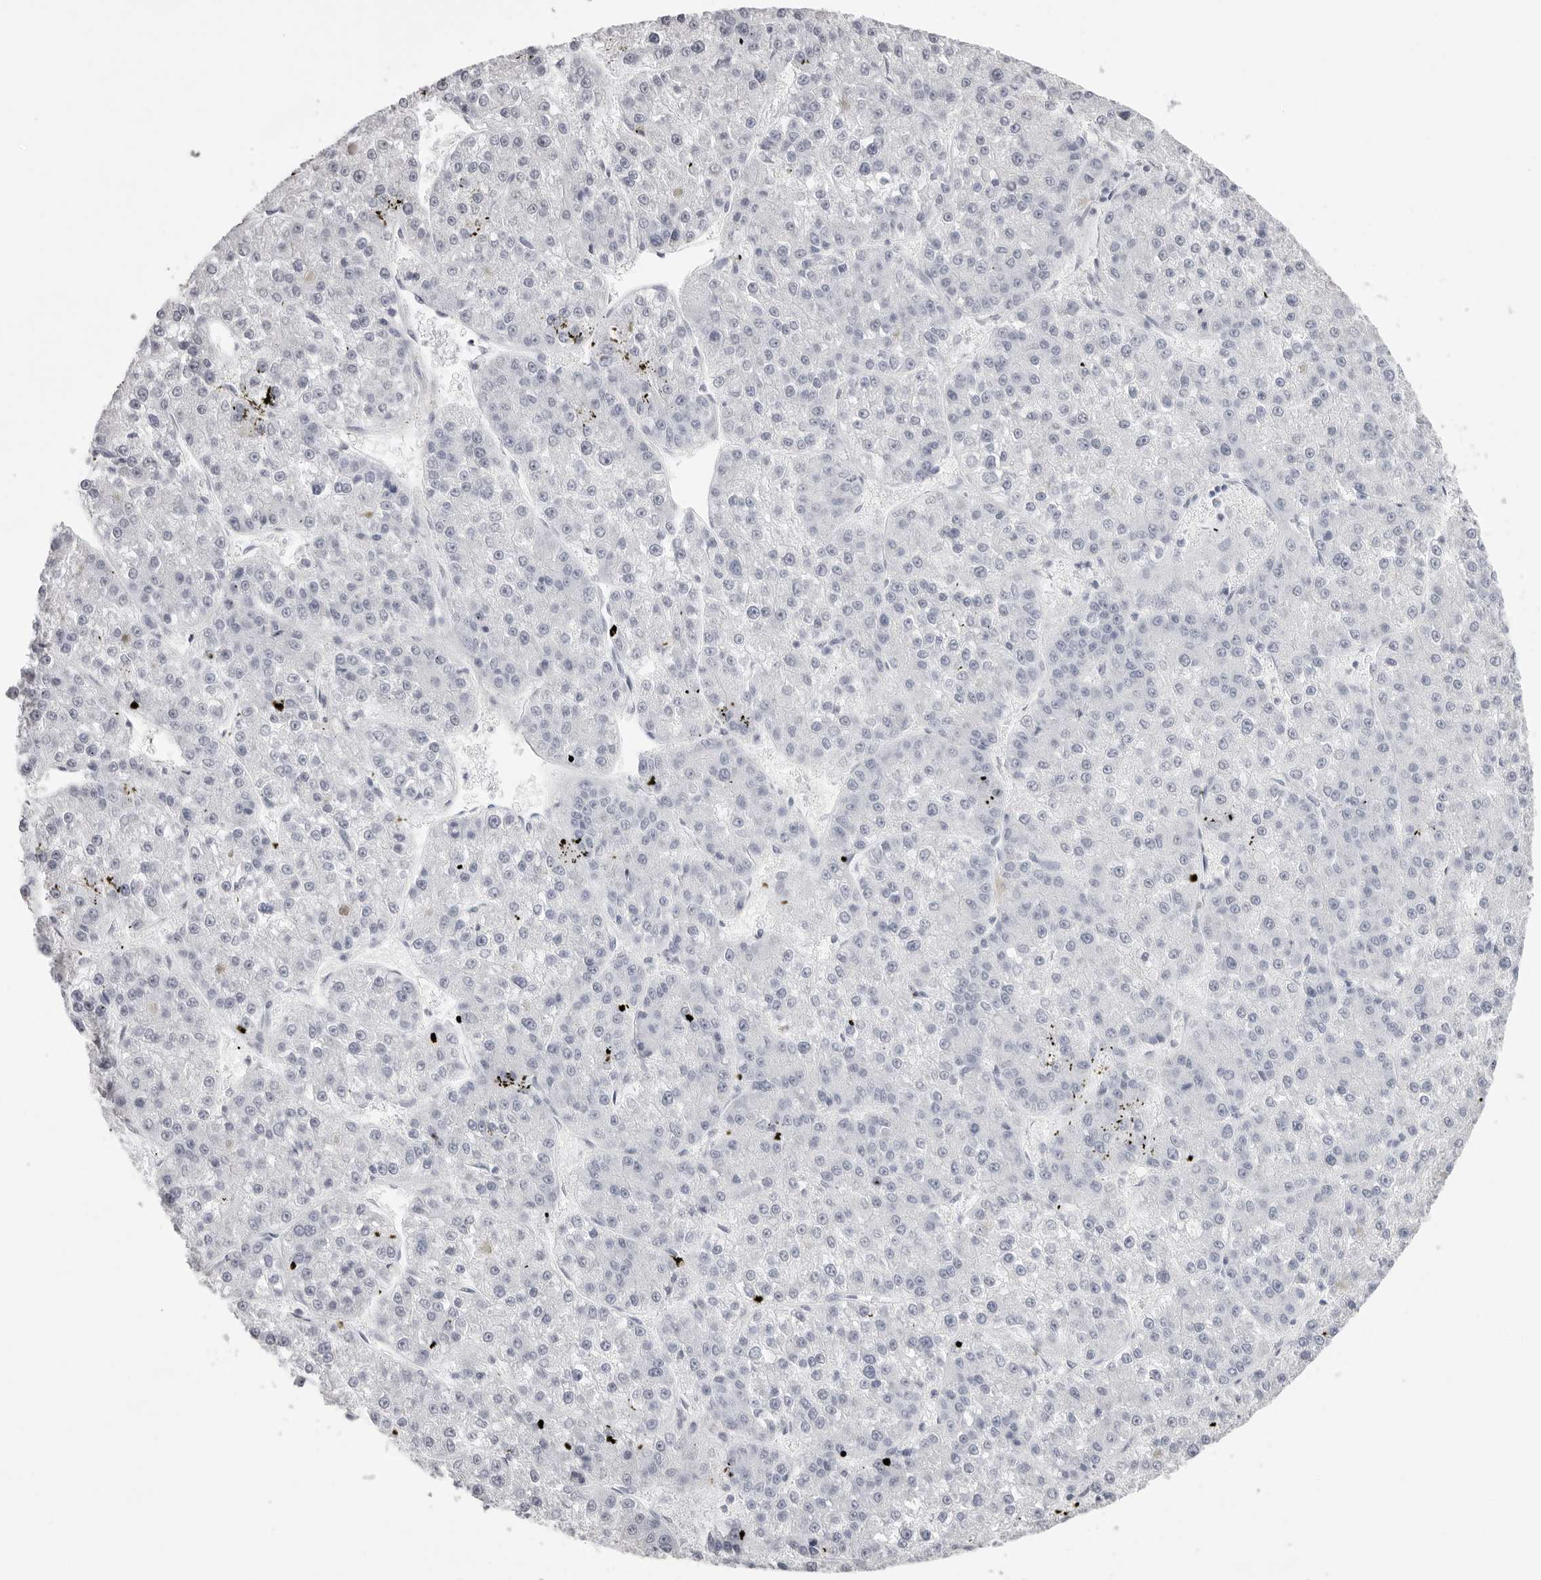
{"staining": {"intensity": "negative", "quantity": "none", "location": "none"}, "tissue": "liver cancer", "cell_type": "Tumor cells", "image_type": "cancer", "snomed": [{"axis": "morphology", "description": "Carcinoma, Hepatocellular, NOS"}, {"axis": "topography", "description": "Liver"}], "caption": "The IHC photomicrograph has no significant staining in tumor cells of hepatocellular carcinoma (liver) tissue.", "gene": "TMOD4", "patient": {"sex": "female", "age": 73}}